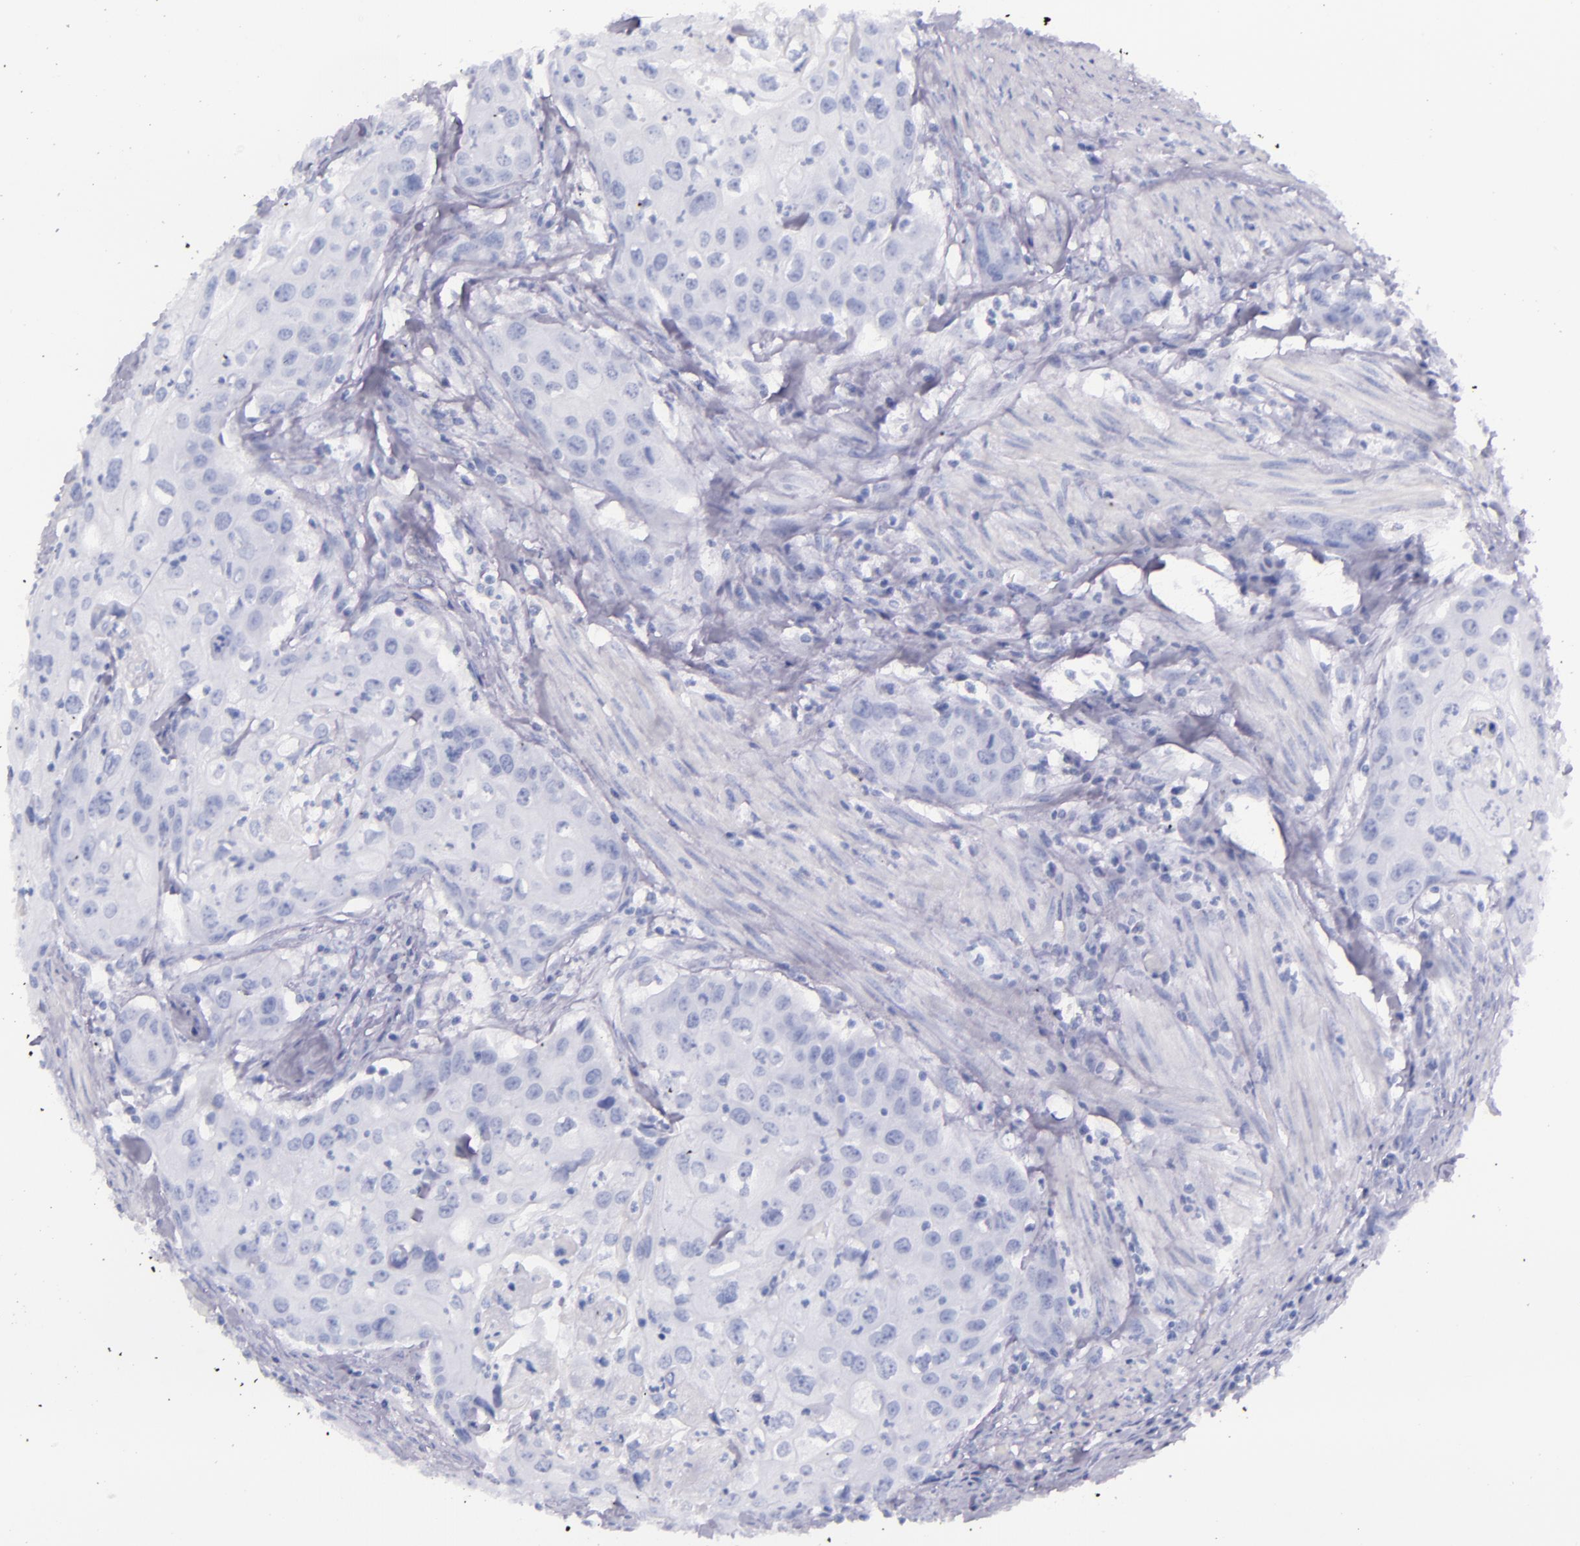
{"staining": {"intensity": "negative", "quantity": "none", "location": "none"}, "tissue": "urothelial cancer", "cell_type": "Tumor cells", "image_type": "cancer", "snomed": [{"axis": "morphology", "description": "Urothelial carcinoma, High grade"}, {"axis": "topography", "description": "Urinary bladder"}], "caption": "DAB immunohistochemical staining of urothelial cancer demonstrates no significant expression in tumor cells.", "gene": "SFTPB", "patient": {"sex": "male", "age": 54}}